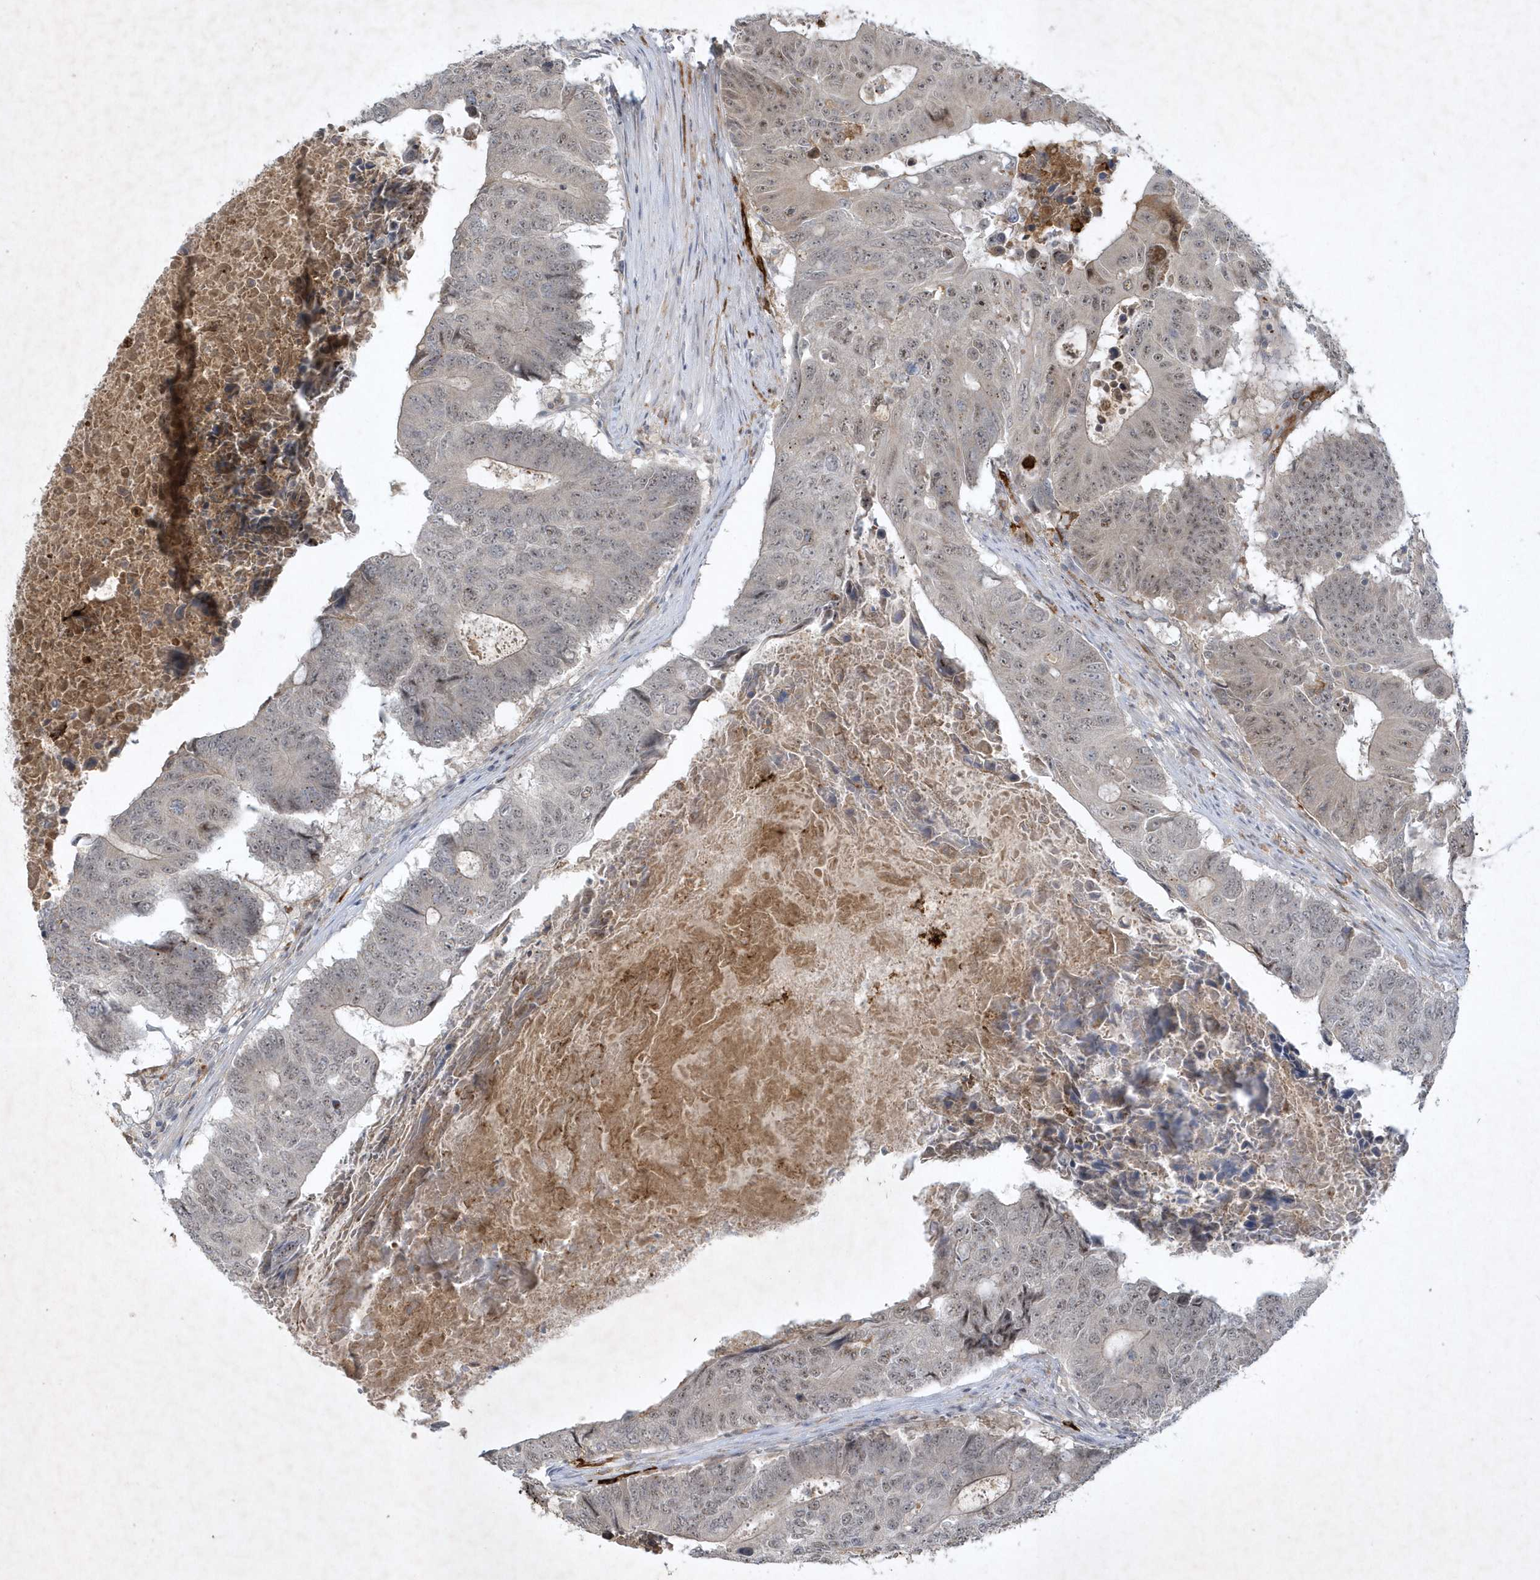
{"staining": {"intensity": "weak", "quantity": ">75%", "location": "nuclear"}, "tissue": "colorectal cancer", "cell_type": "Tumor cells", "image_type": "cancer", "snomed": [{"axis": "morphology", "description": "Adenocarcinoma, NOS"}, {"axis": "topography", "description": "Colon"}], "caption": "A histopathology image showing weak nuclear expression in approximately >75% of tumor cells in colorectal cancer (adenocarcinoma), as visualized by brown immunohistochemical staining.", "gene": "THG1L", "patient": {"sex": "male", "age": 87}}